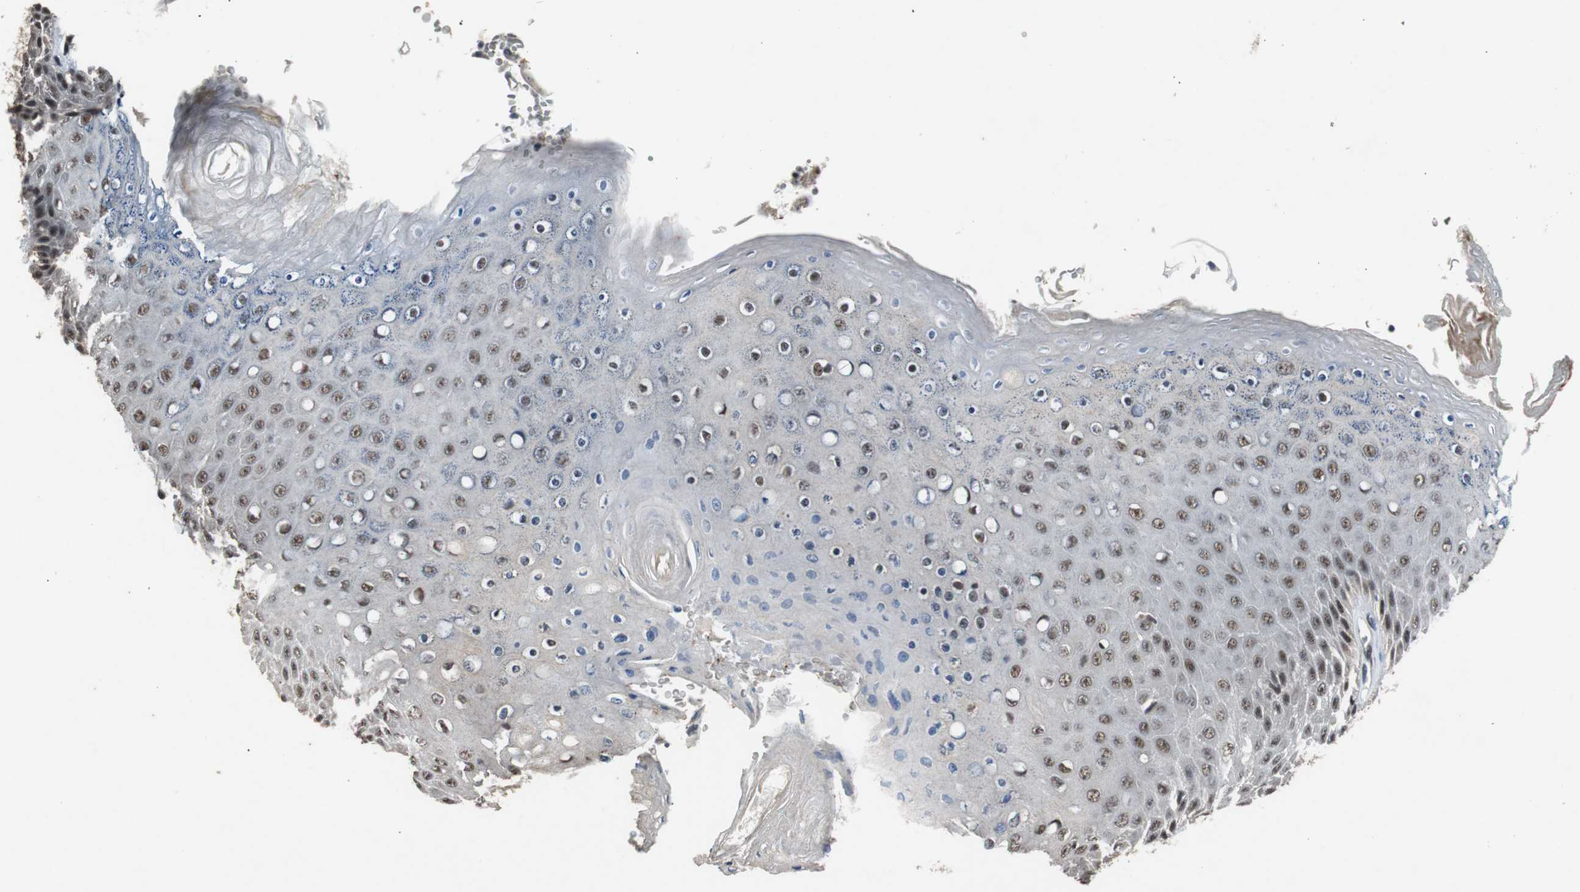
{"staining": {"intensity": "strong", "quantity": "<25%", "location": "nuclear"}, "tissue": "skin", "cell_type": "Epidermal cells", "image_type": "normal", "snomed": [{"axis": "morphology", "description": "Normal tissue, NOS"}, {"axis": "topography", "description": "Anal"}], "caption": "Epidermal cells display medium levels of strong nuclear expression in about <25% of cells in benign skin.", "gene": "USP28", "patient": {"sex": "female", "age": 46}}